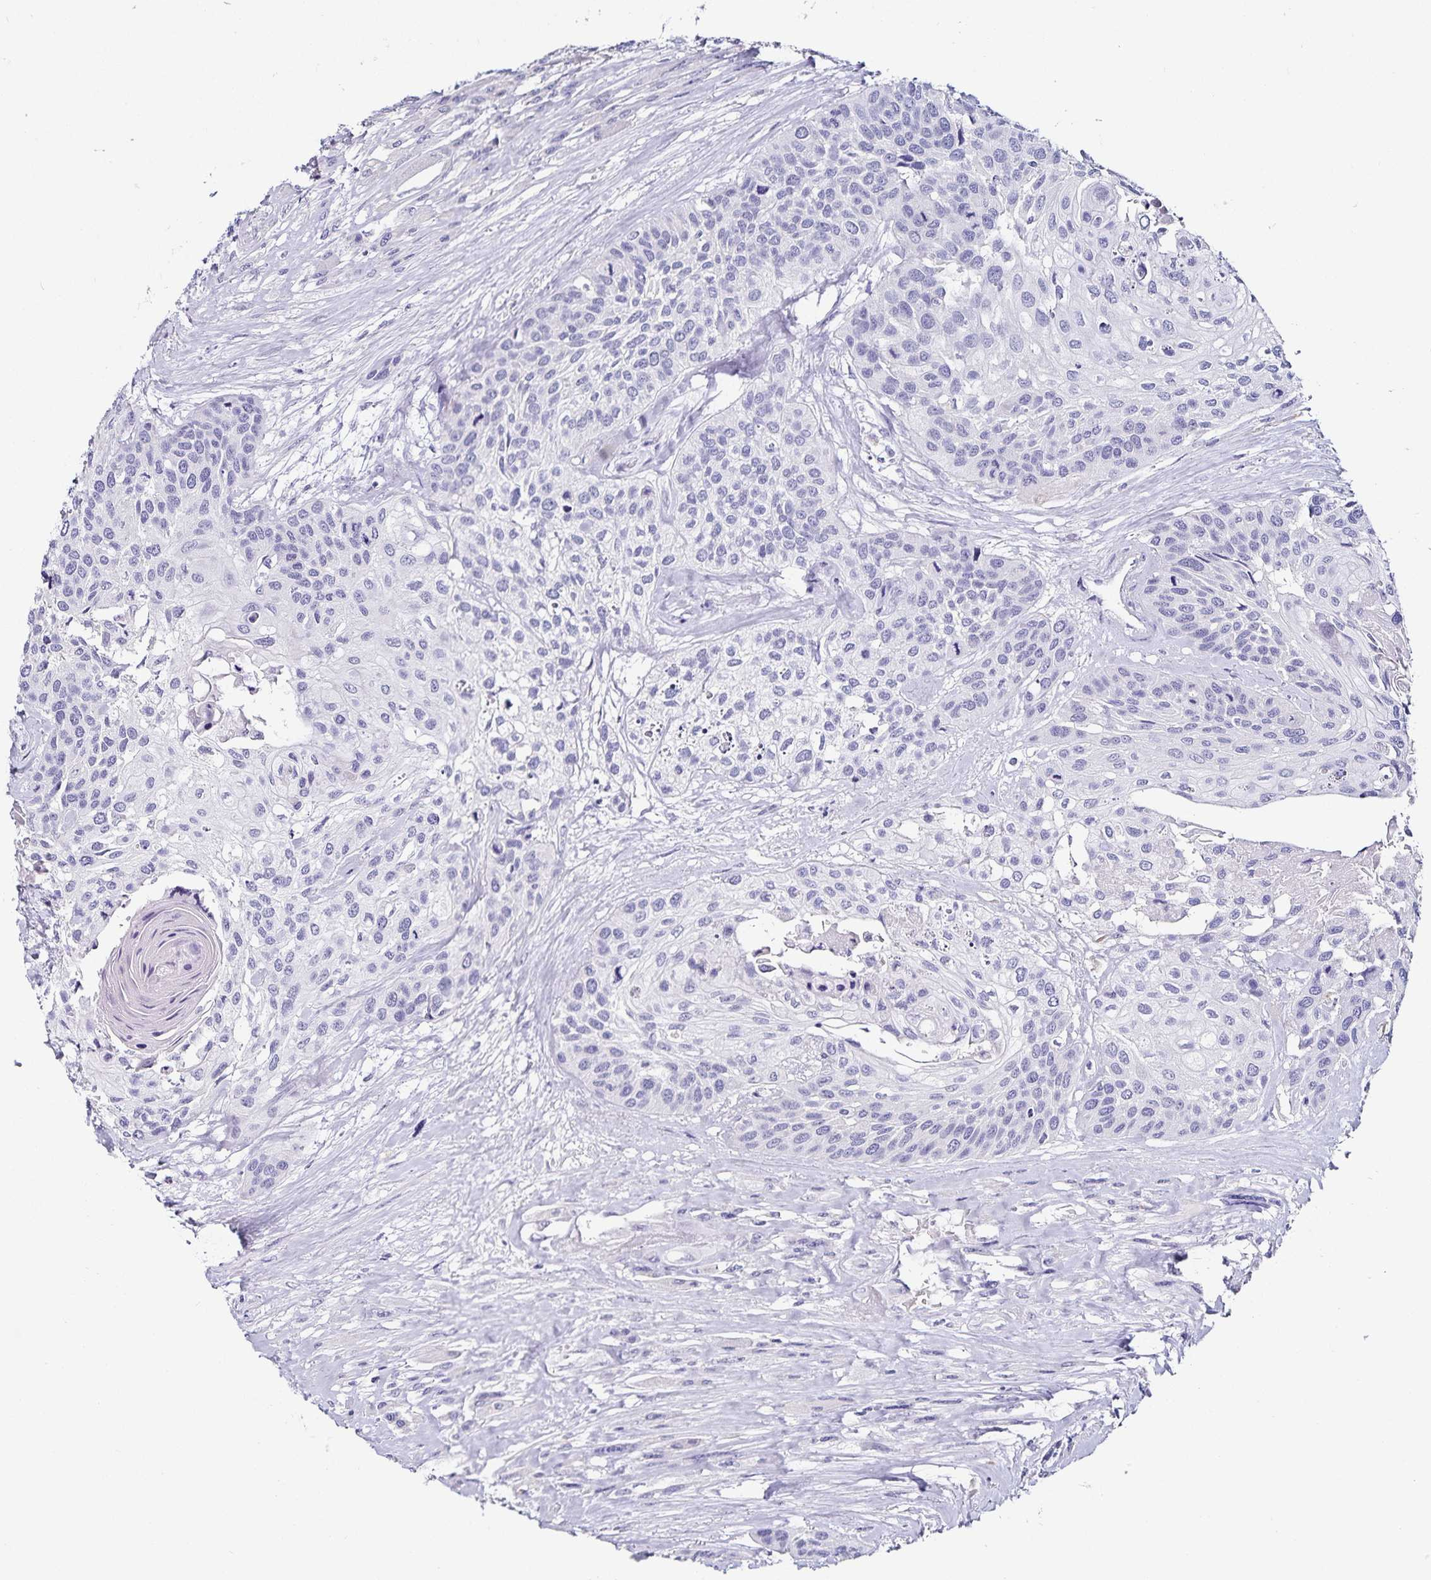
{"staining": {"intensity": "negative", "quantity": "none", "location": "none"}, "tissue": "head and neck cancer", "cell_type": "Tumor cells", "image_type": "cancer", "snomed": [{"axis": "morphology", "description": "Squamous cell carcinoma, NOS"}, {"axis": "topography", "description": "Head-Neck"}], "caption": "A high-resolution image shows IHC staining of squamous cell carcinoma (head and neck), which exhibits no significant positivity in tumor cells. Brightfield microscopy of immunohistochemistry (IHC) stained with DAB (brown) and hematoxylin (blue), captured at high magnification.", "gene": "TSPAN7", "patient": {"sex": "female", "age": 50}}